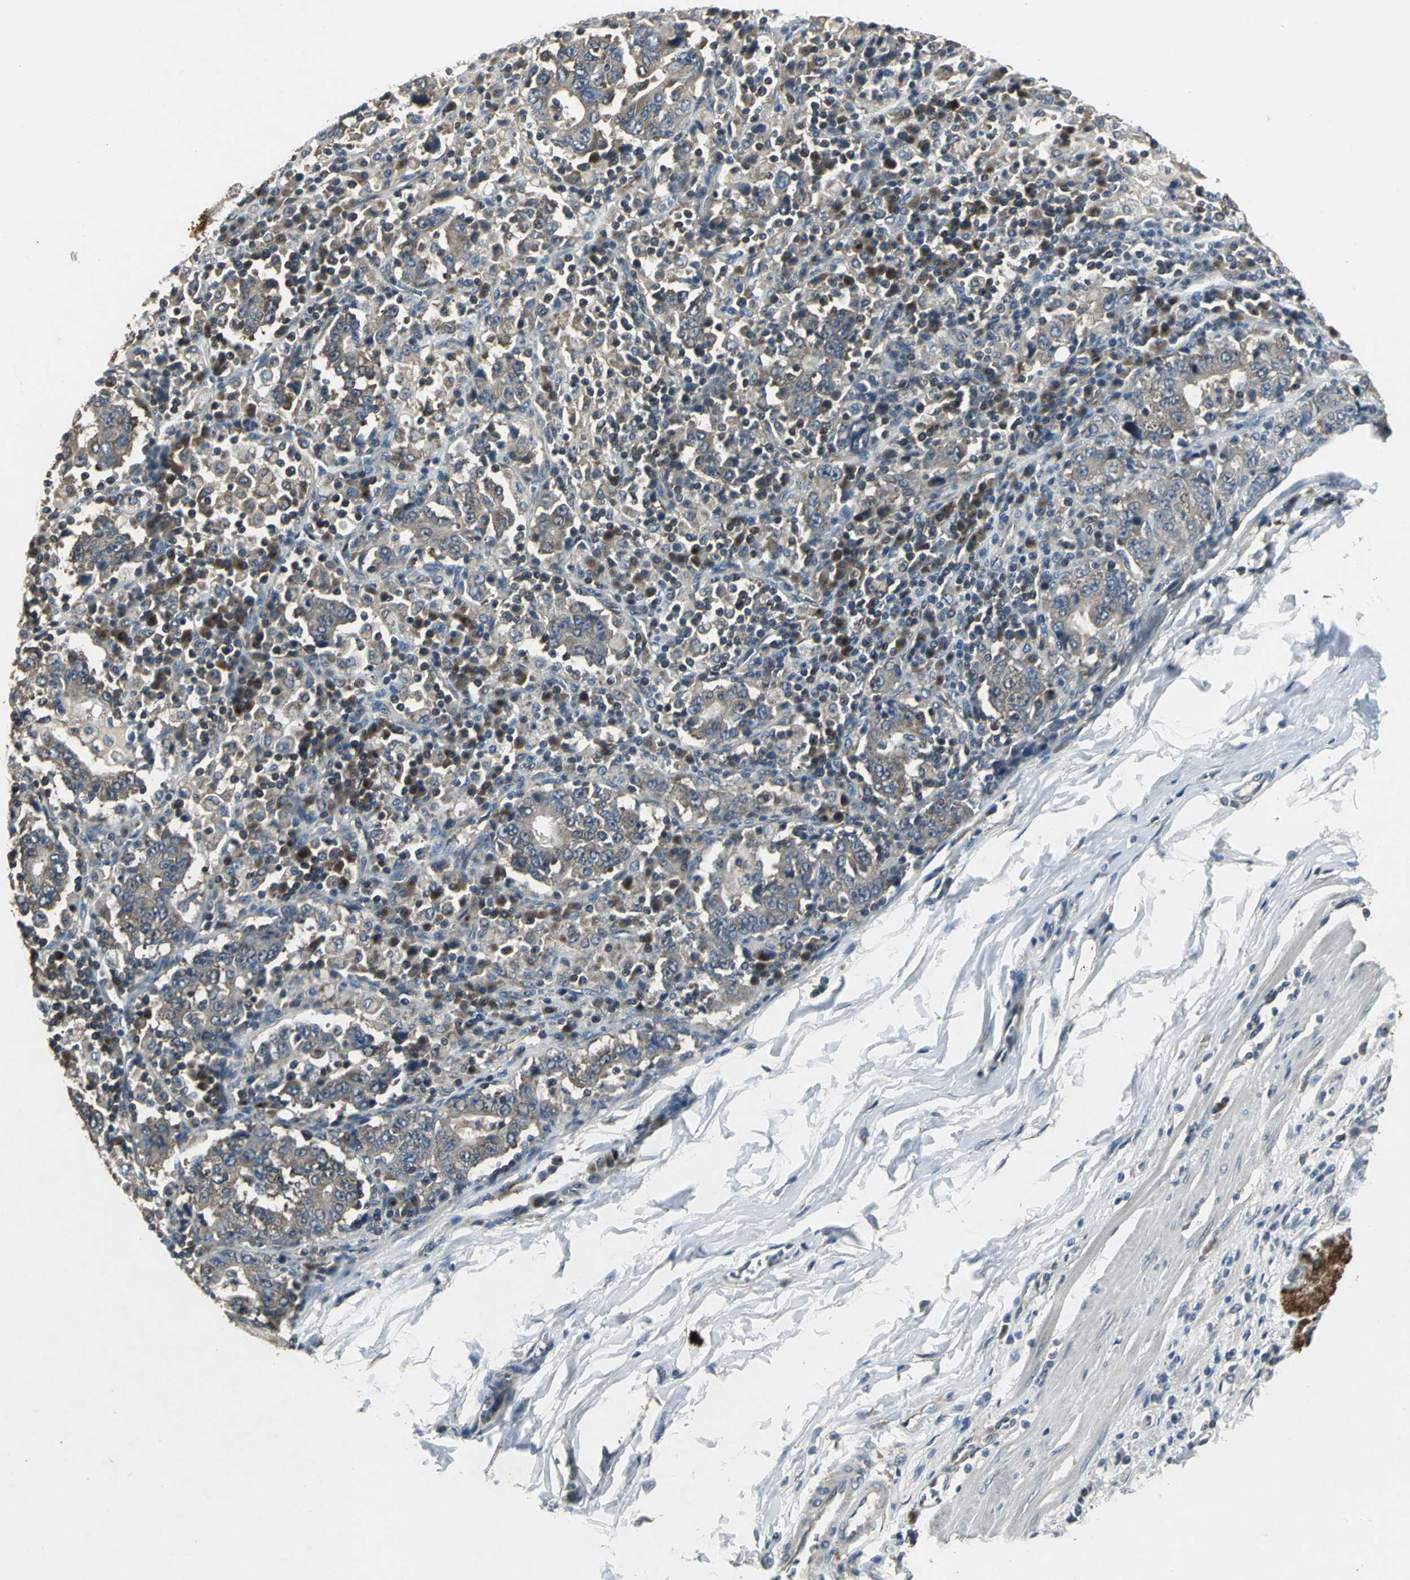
{"staining": {"intensity": "weak", "quantity": ">75%", "location": "cytoplasmic/membranous"}, "tissue": "stomach cancer", "cell_type": "Tumor cells", "image_type": "cancer", "snomed": [{"axis": "morphology", "description": "Normal tissue, NOS"}, {"axis": "morphology", "description": "Adenocarcinoma, NOS"}, {"axis": "topography", "description": "Stomach, upper"}, {"axis": "topography", "description": "Stomach"}], "caption": "Protein expression analysis of adenocarcinoma (stomach) displays weak cytoplasmic/membranous expression in approximately >75% of tumor cells. (IHC, brightfield microscopy, high magnification).", "gene": "IRF3", "patient": {"sex": "male", "age": 59}}